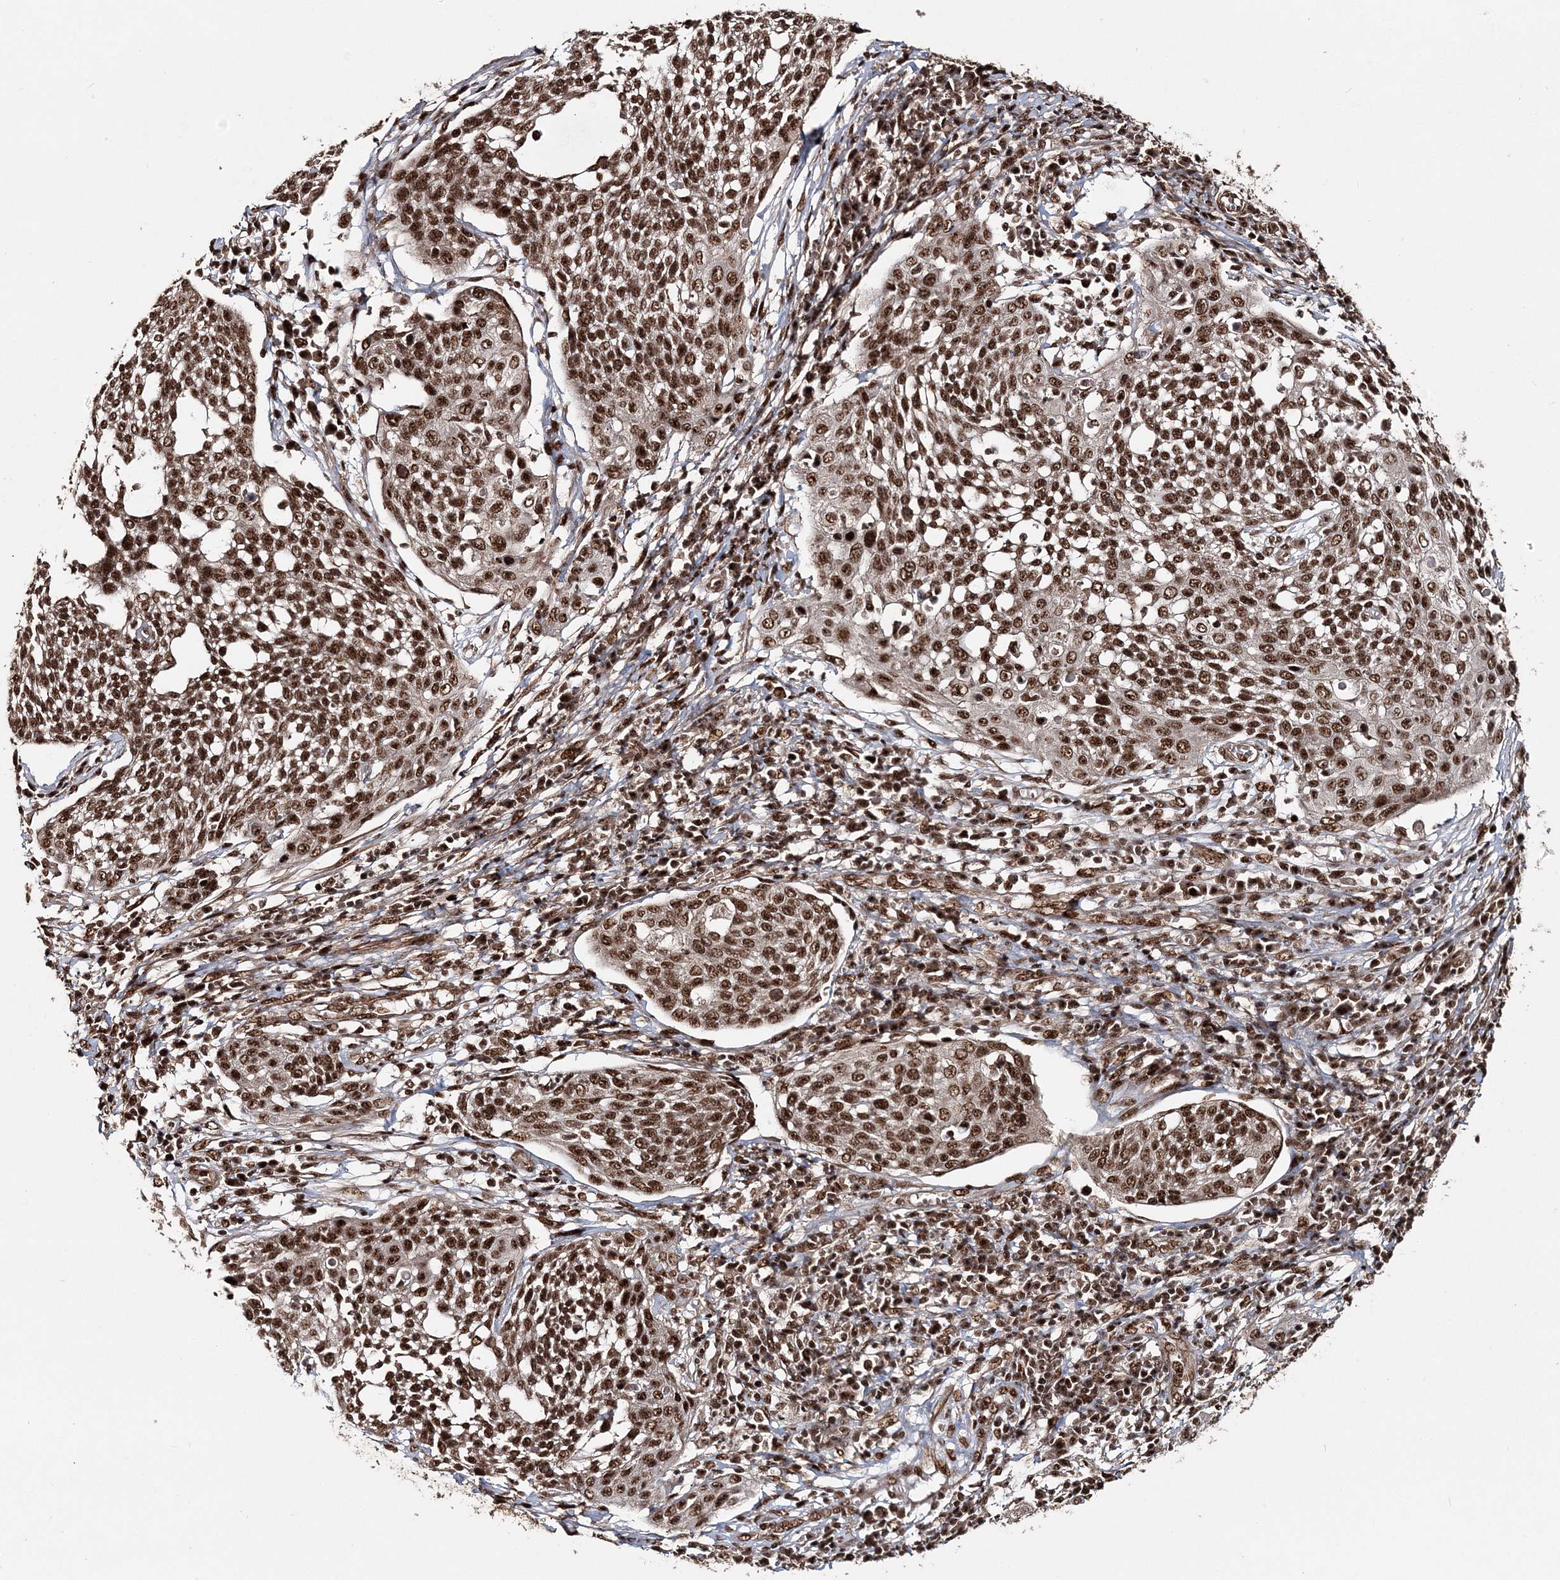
{"staining": {"intensity": "strong", "quantity": ">75%", "location": "nuclear"}, "tissue": "cervical cancer", "cell_type": "Tumor cells", "image_type": "cancer", "snomed": [{"axis": "morphology", "description": "Squamous cell carcinoma, NOS"}, {"axis": "topography", "description": "Cervix"}], "caption": "DAB immunohistochemical staining of cervical squamous cell carcinoma reveals strong nuclear protein positivity in approximately >75% of tumor cells.", "gene": "EXOSC8", "patient": {"sex": "female", "age": 34}}